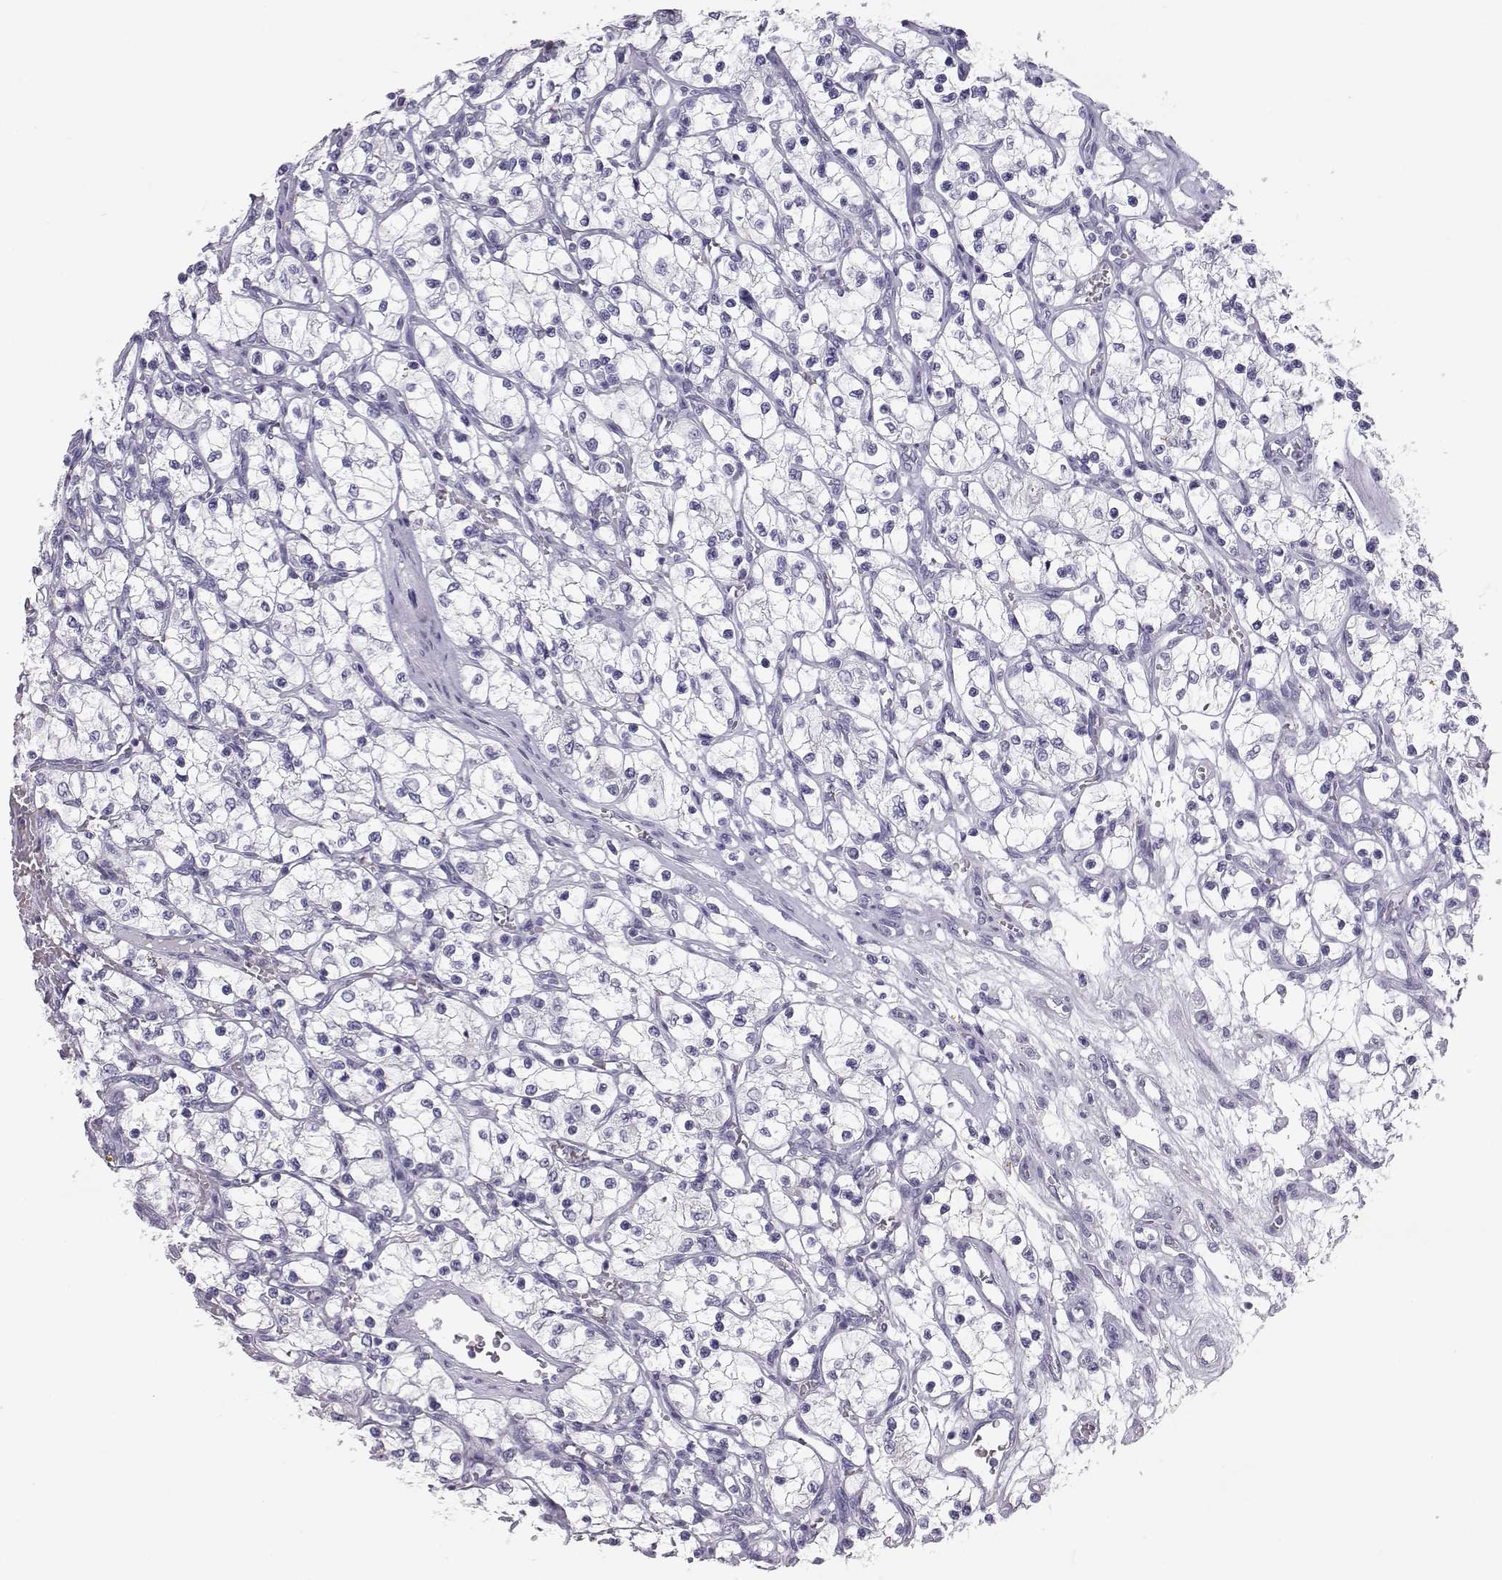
{"staining": {"intensity": "negative", "quantity": "none", "location": "none"}, "tissue": "renal cancer", "cell_type": "Tumor cells", "image_type": "cancer", "snomed": [{"axis": "morphology", "description": "Adenocarcinoma, NOS"}, {"axis": "topography", "description": "Kidney"}], "caption": "This is a histopathology image of IHC staining of adenocarcinoma (renal), which shows no positivity in tumor cells. (DAB (3,3'-diaminobenzidine) immunohistochemistry (IHC), high magnification).", "gene": "ITLN2", "patient": {"sex": "female", "age": 69}}